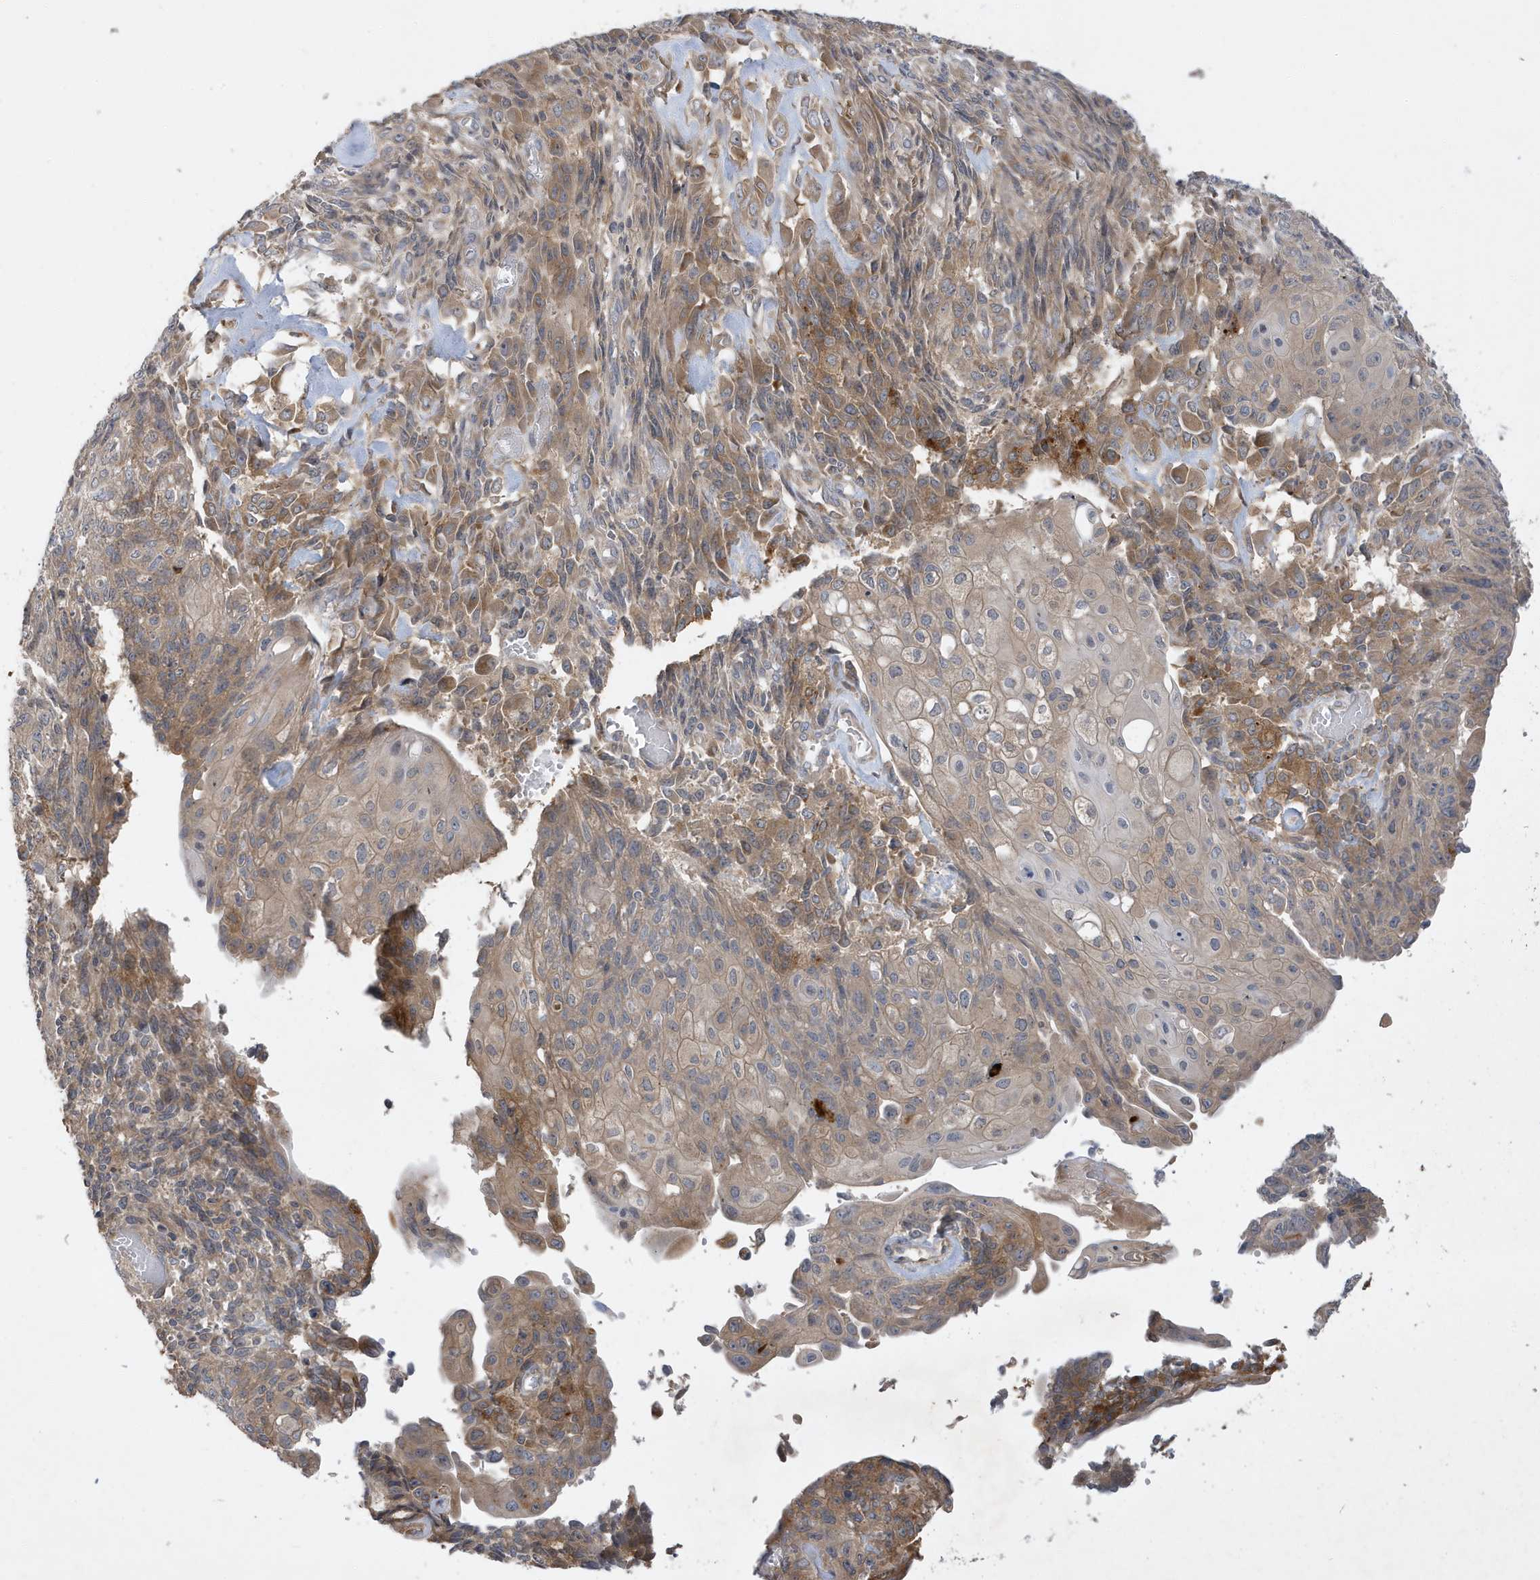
{"staining": {"intensity": "weak", "quantity": "<25%", "location": "cytoplasmic/membranous"}, "tissue": "endometrial cancer", "cell_type": "Tumor cells", "image_type": "cancer", "snomed": [{"axis": "morphology", "description": "Adenocarcinoma, NOS"}, {"axis": "topography", "description": "Endometrium"}], "caption": "Protein analysis of adenocarcinoma (endometrial) displays no significant positivity in tumor cells.", "gene": "LAPTM4A", "patient": {"sex": "female", "age": 32}}